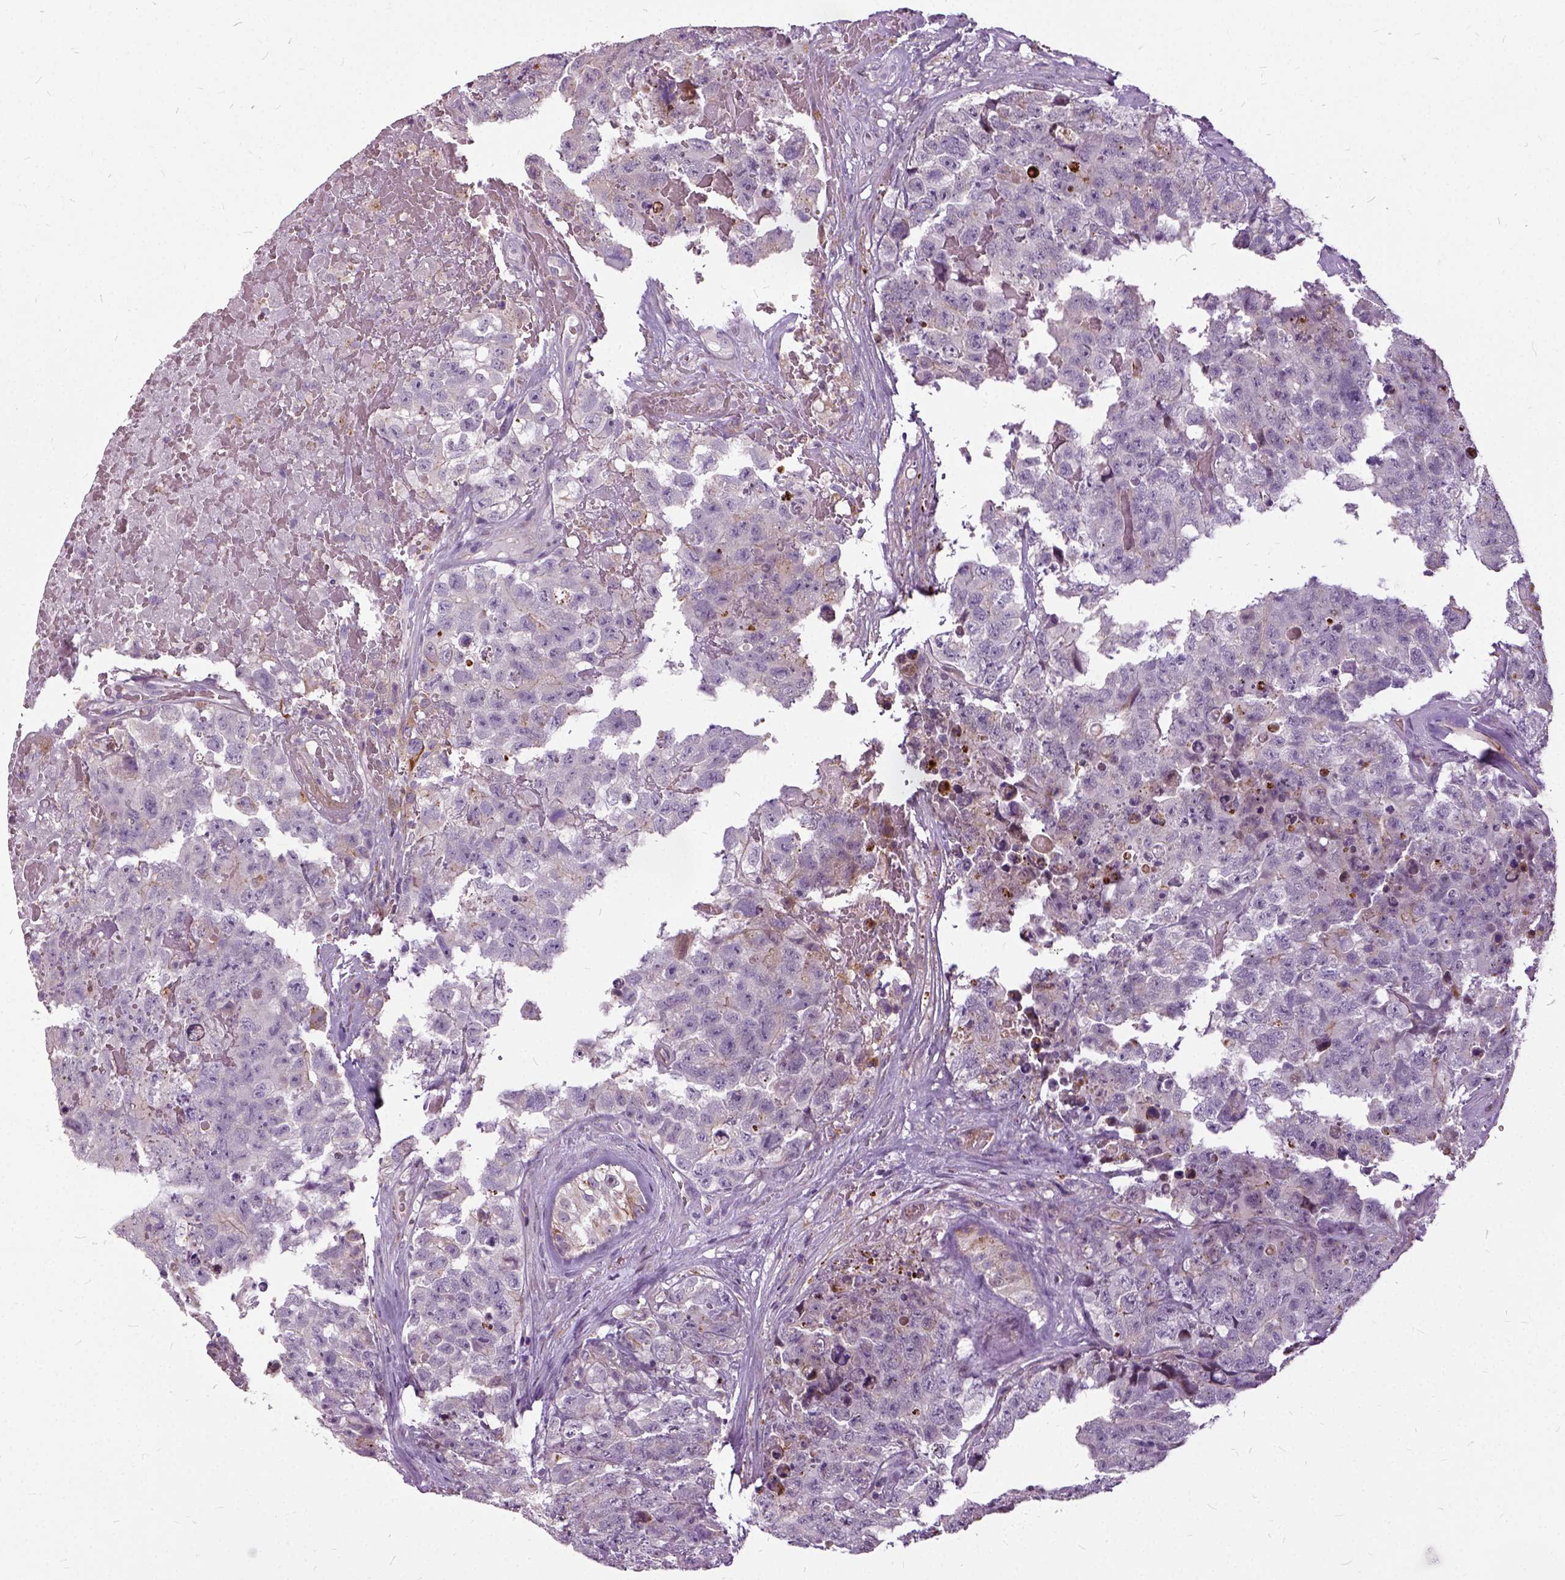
{"staining": {"intensity": "negative", "quantity": "none", "location": "none"}, "tissue": "testis cancer", "cell_type": "Tumor cells", "image_type": "cancer", "snomed": [{"axis": "morphology", "description": "Carcinoma, Embryonal, NOS"}, {"axis": "topography", "description": "Testis"}], "caption": "Tumor cells are negative for brown protein staining in testis embryonal carcinoma.", "gene": "ILRUN", "patient": {"sex": "male", "age": 18}}